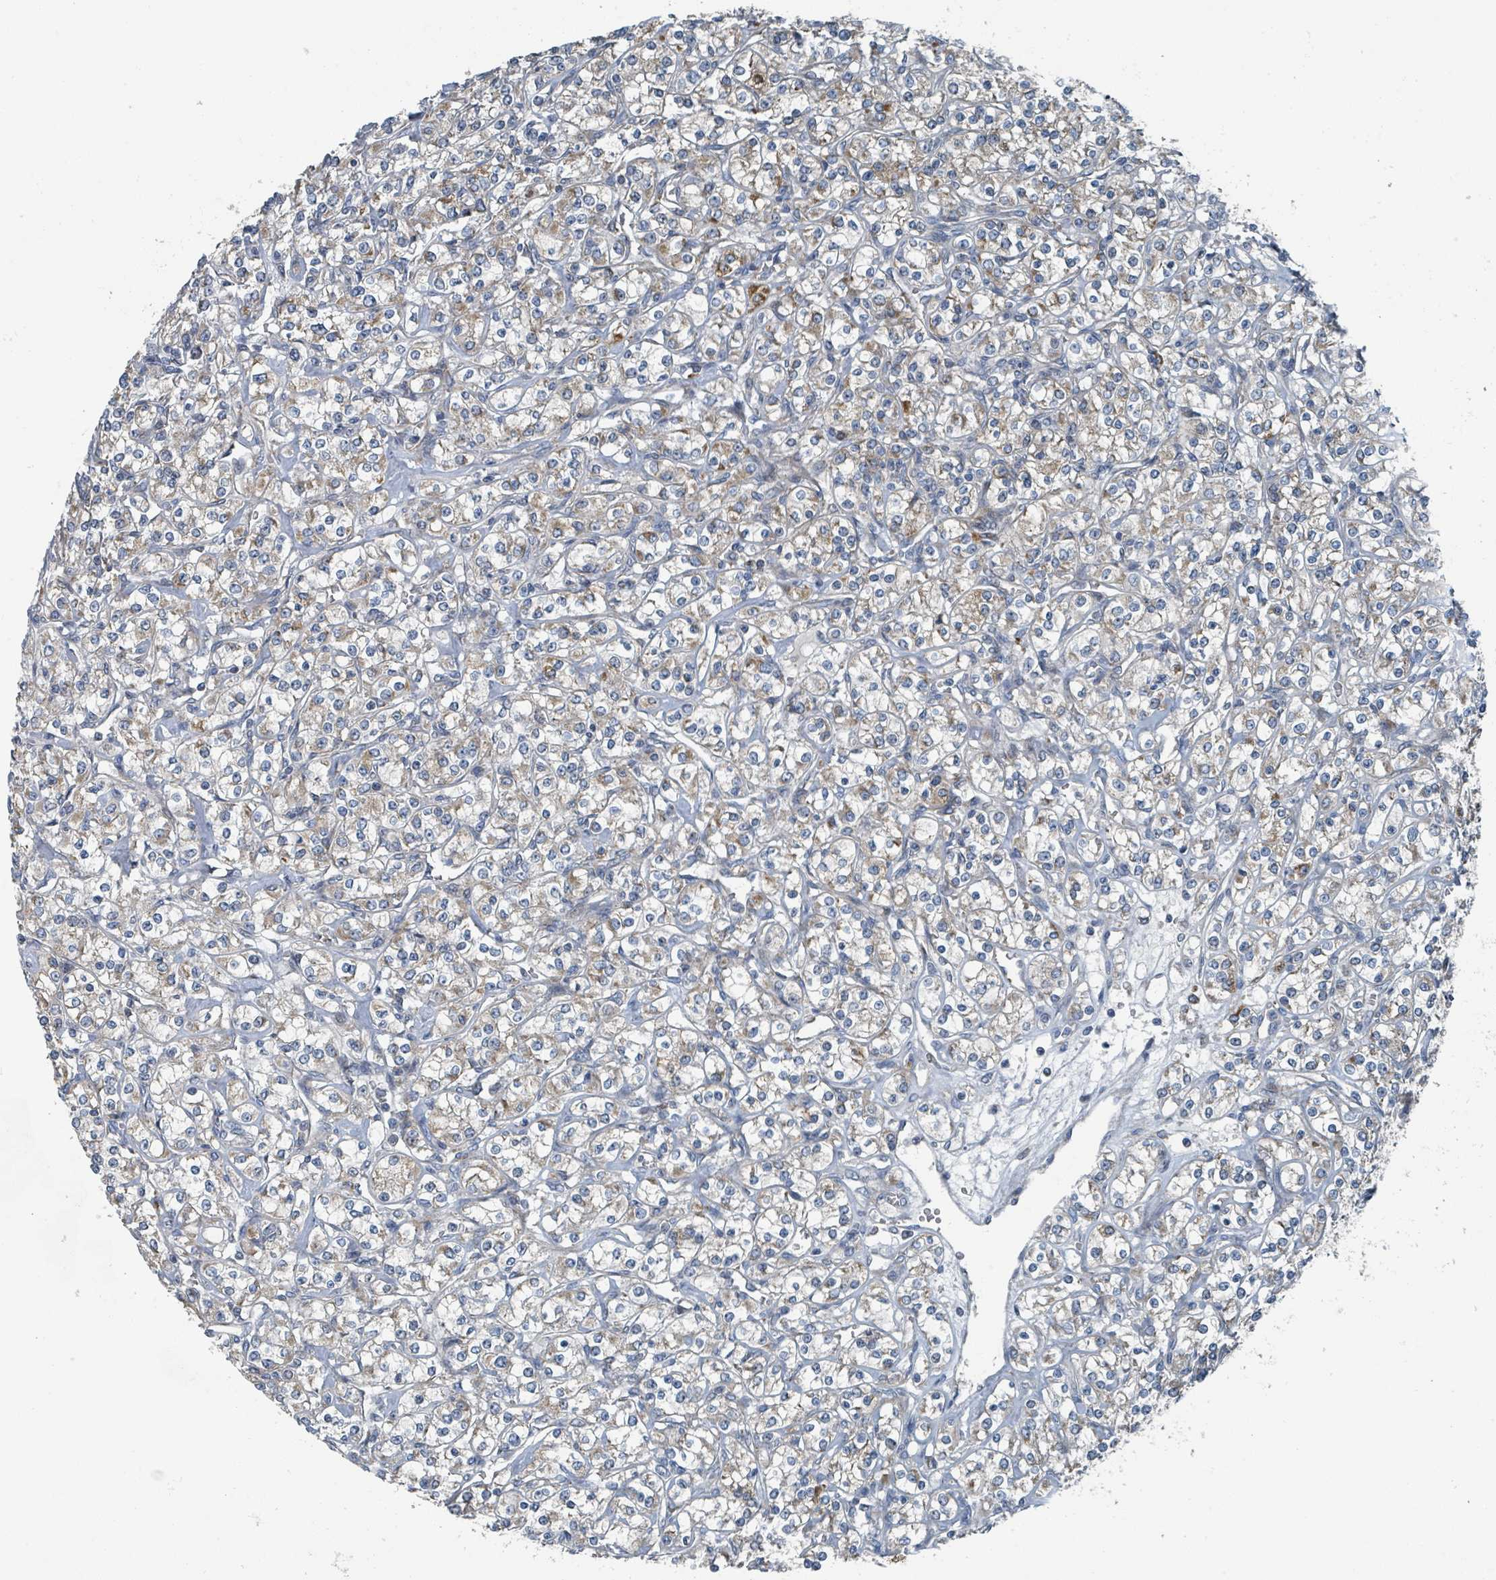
{"staining": {"intensity": "weak", "quantity": "25%-75%", "location": "cytoplasmic/membranous"}, "tissue": "renal cancer", "cell_type": "Tumor cells", "image_type": "cancer", "snomed": [{"axis": "morphology", "description": "Adenocarcinoma, NOS"}, {"axis": "topography", "description": "Kidney"}], "caption": "Renal cancer stained with DAB (3,3'-diaminobenzidine) immunohistochemistry (IHC) displays low levels of weak cytoplasmic/membranous staining in approximately 25%-75% of tumor cells. (Stains: DAB in brown, nuclei in blue, Microscopy: brightfield microscopy at high magnification).", "gene": "DIPK2A", "patient": {"sex": "male", "age": 77}}